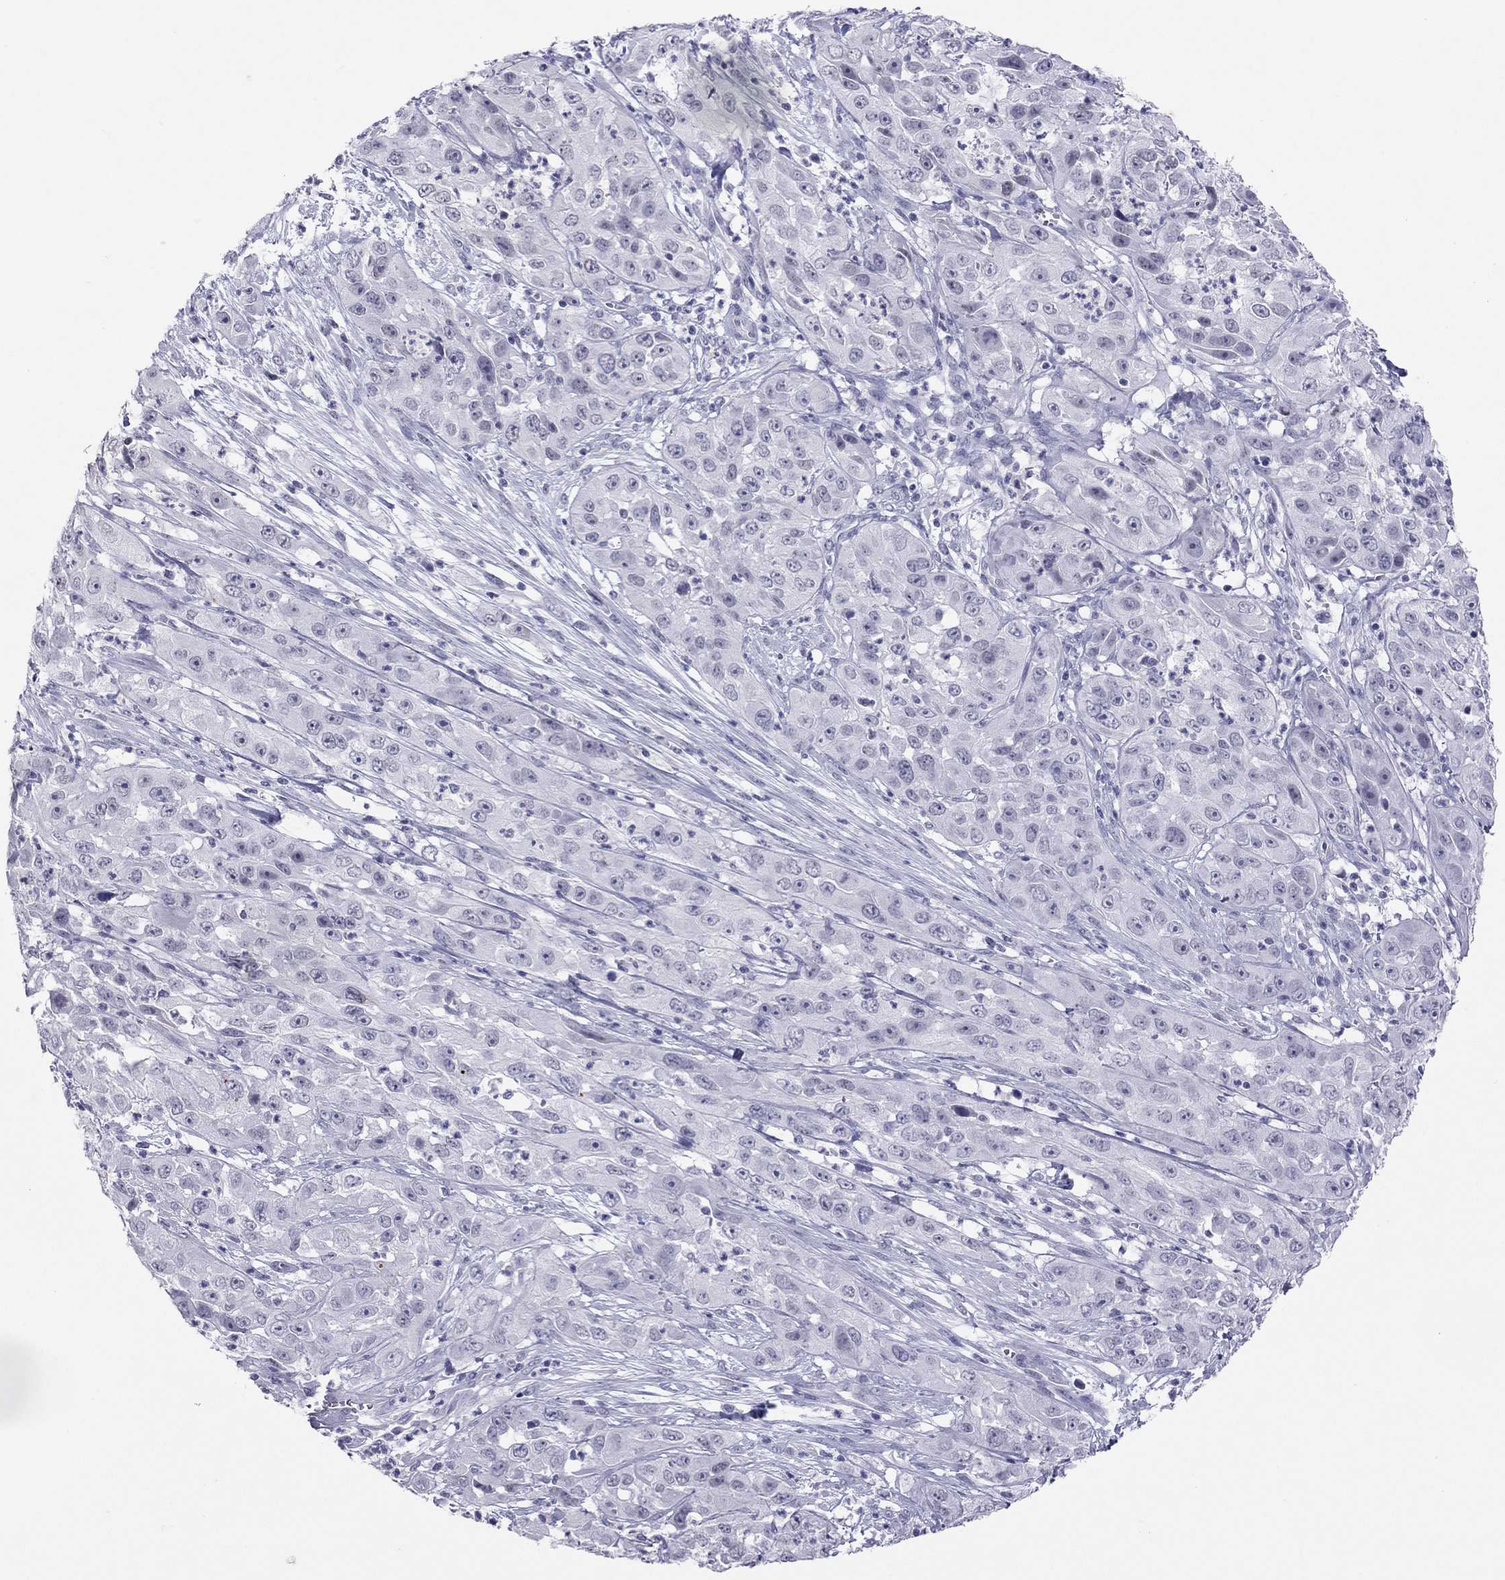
{"staining": {"intensity": "negative", "quantity": "none", "location": "none"}, "tissue": "cervical cancer", "cell_type": "Tumor cells", "image_type": "cancer", "snomed": [{"axis": "morphology", "description": "Squamous cell carcinoma, NOS"}, {"axis": "topography", "description": "Cervix"}], "caption": "Immunohistochemistry of human cervical cancer (squamous cell carcinoma) demonstrates no positivity in tumor cells.", "gene": "JHY", "patient": {"sex": "female", "age": 32}}